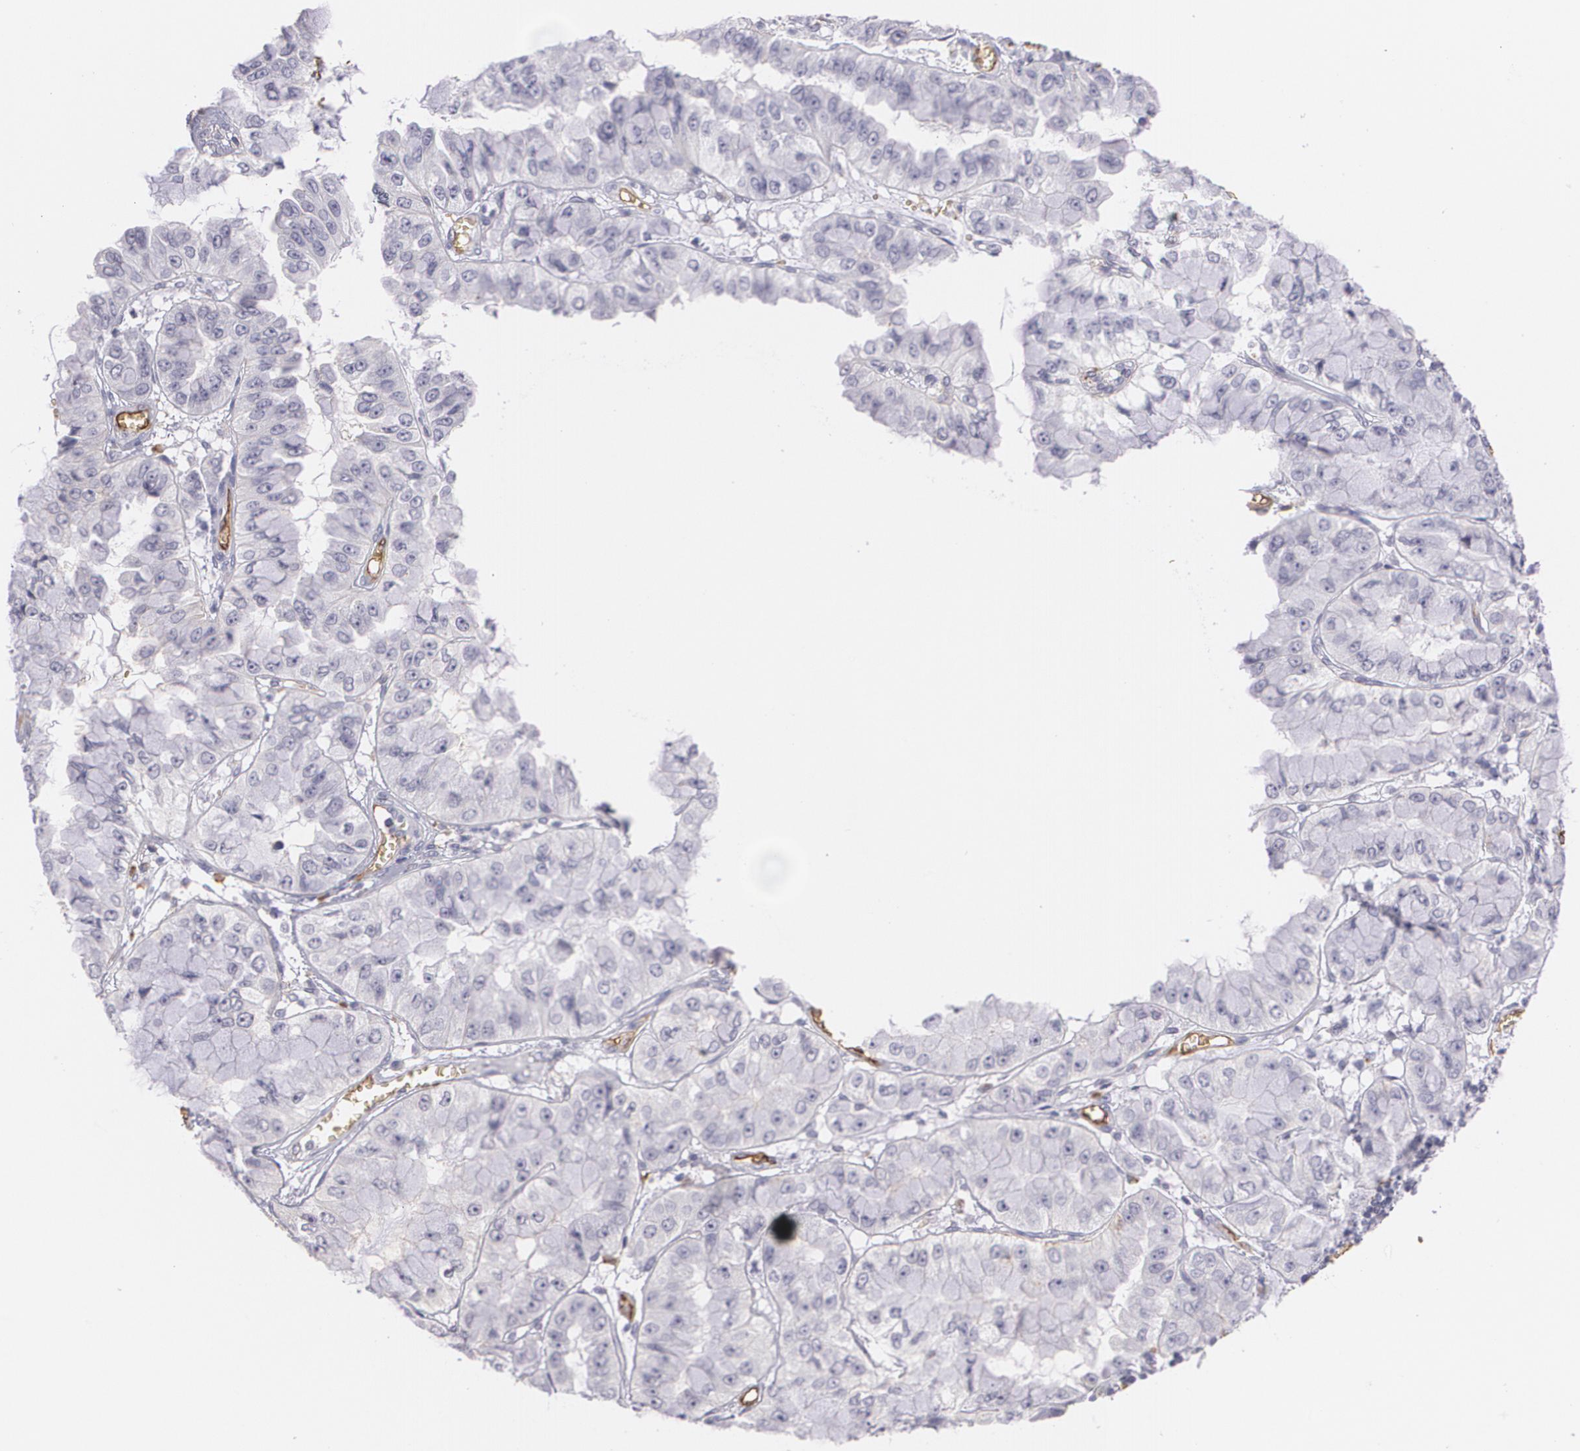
{"staining": {"intensity": "negative", "quantity": "none", "location": "none"}, "tissue": "liver cancer", "cell_type": "Tumor cells", "image_type": "cancer", "snomed": [{"axis": "morphology", "description": "Cholangiocarcinoma"}, {"axis": "topography", "description": "Liver"}], "caption": "A micrograph of liver cancer stained for a protein shows no brown staining in tumor cells.", "gene": "ACE", "patient": {"sex": "female", "age": 79}}